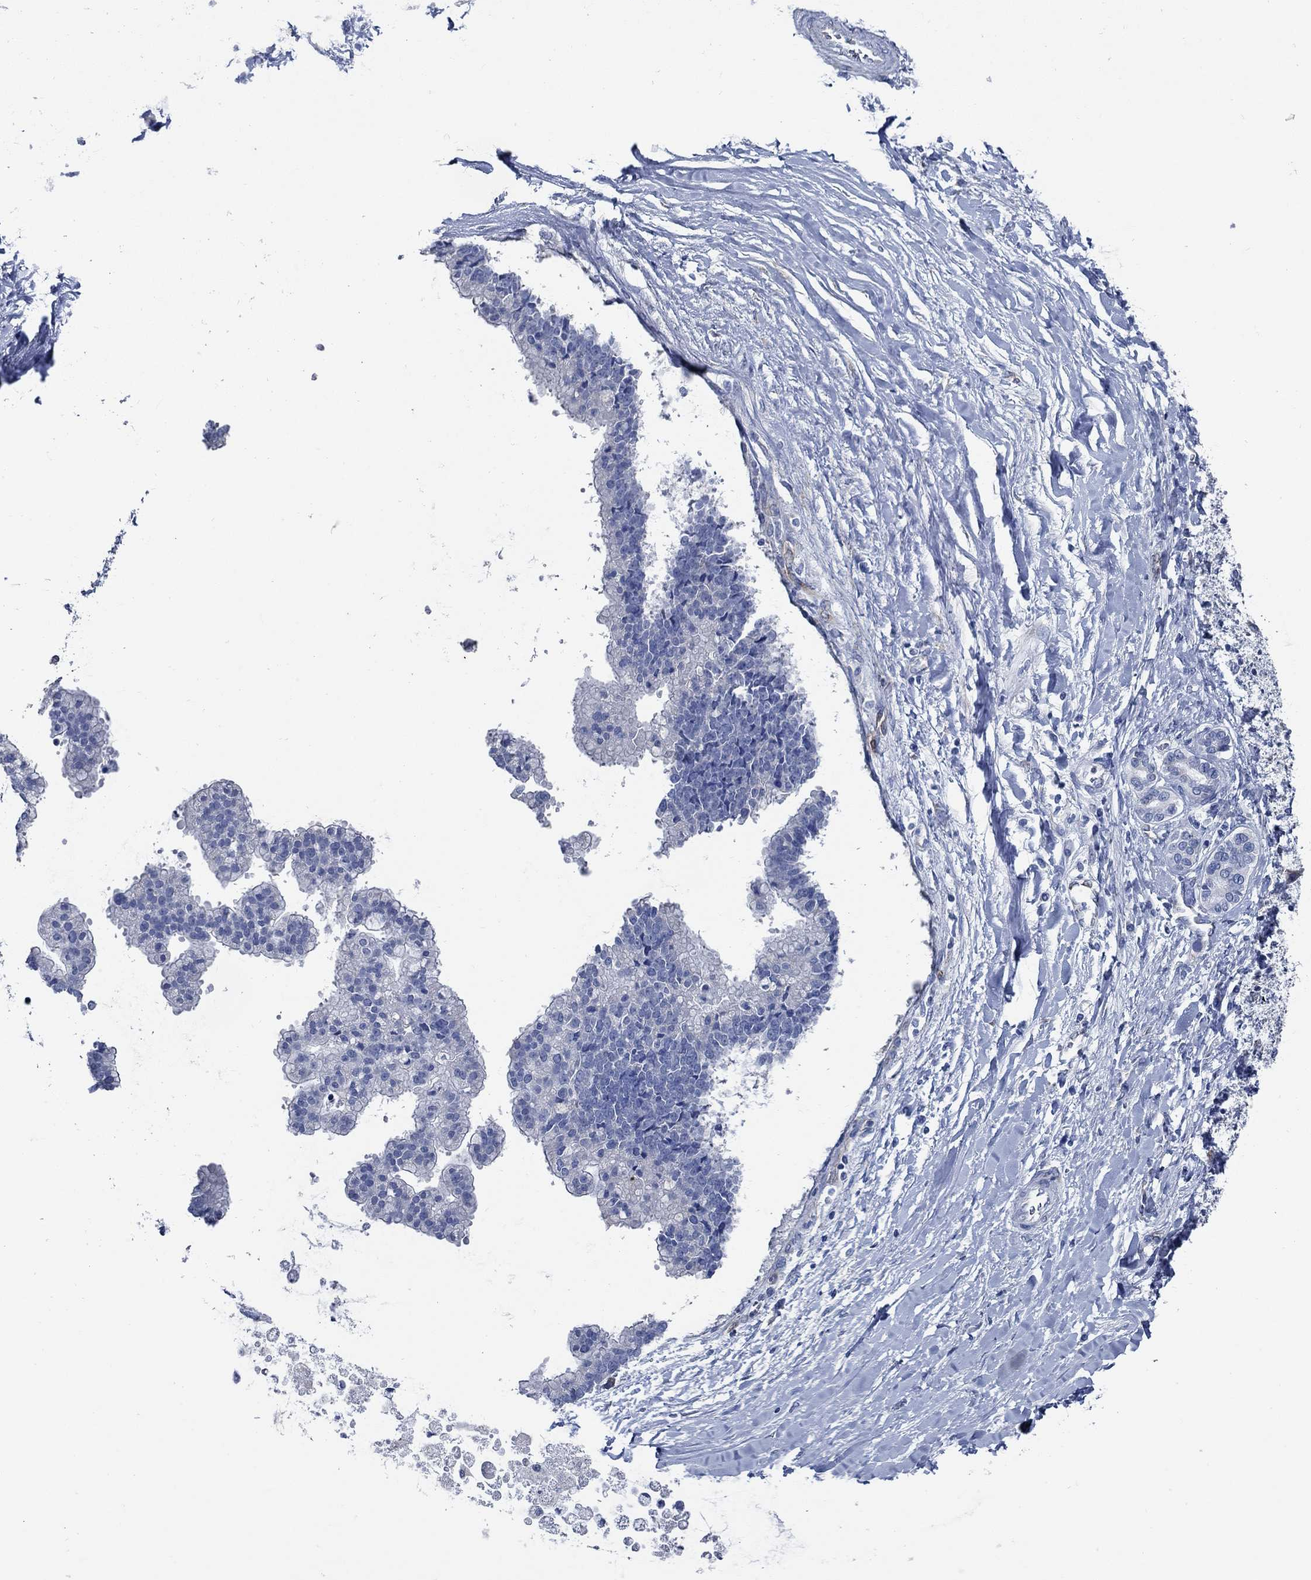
{"staining": {"intensity": "negative", "quantity": "none", "location": "none"}, "tissue": "liver cancer", "cell_type": "Tumor cells", "image_type": "cancer", "snomed": [{"axis": "morphology", "description": "Cholangiocarcinoma"}, {"axis": "topography", "description": "Liver"}], "caption": "IHC of human liver cholangiocarcinoma demonstrates no positivity in tumor cells.", "gene": "HECW2", "patient": {"sex": "male", "age": 50}}